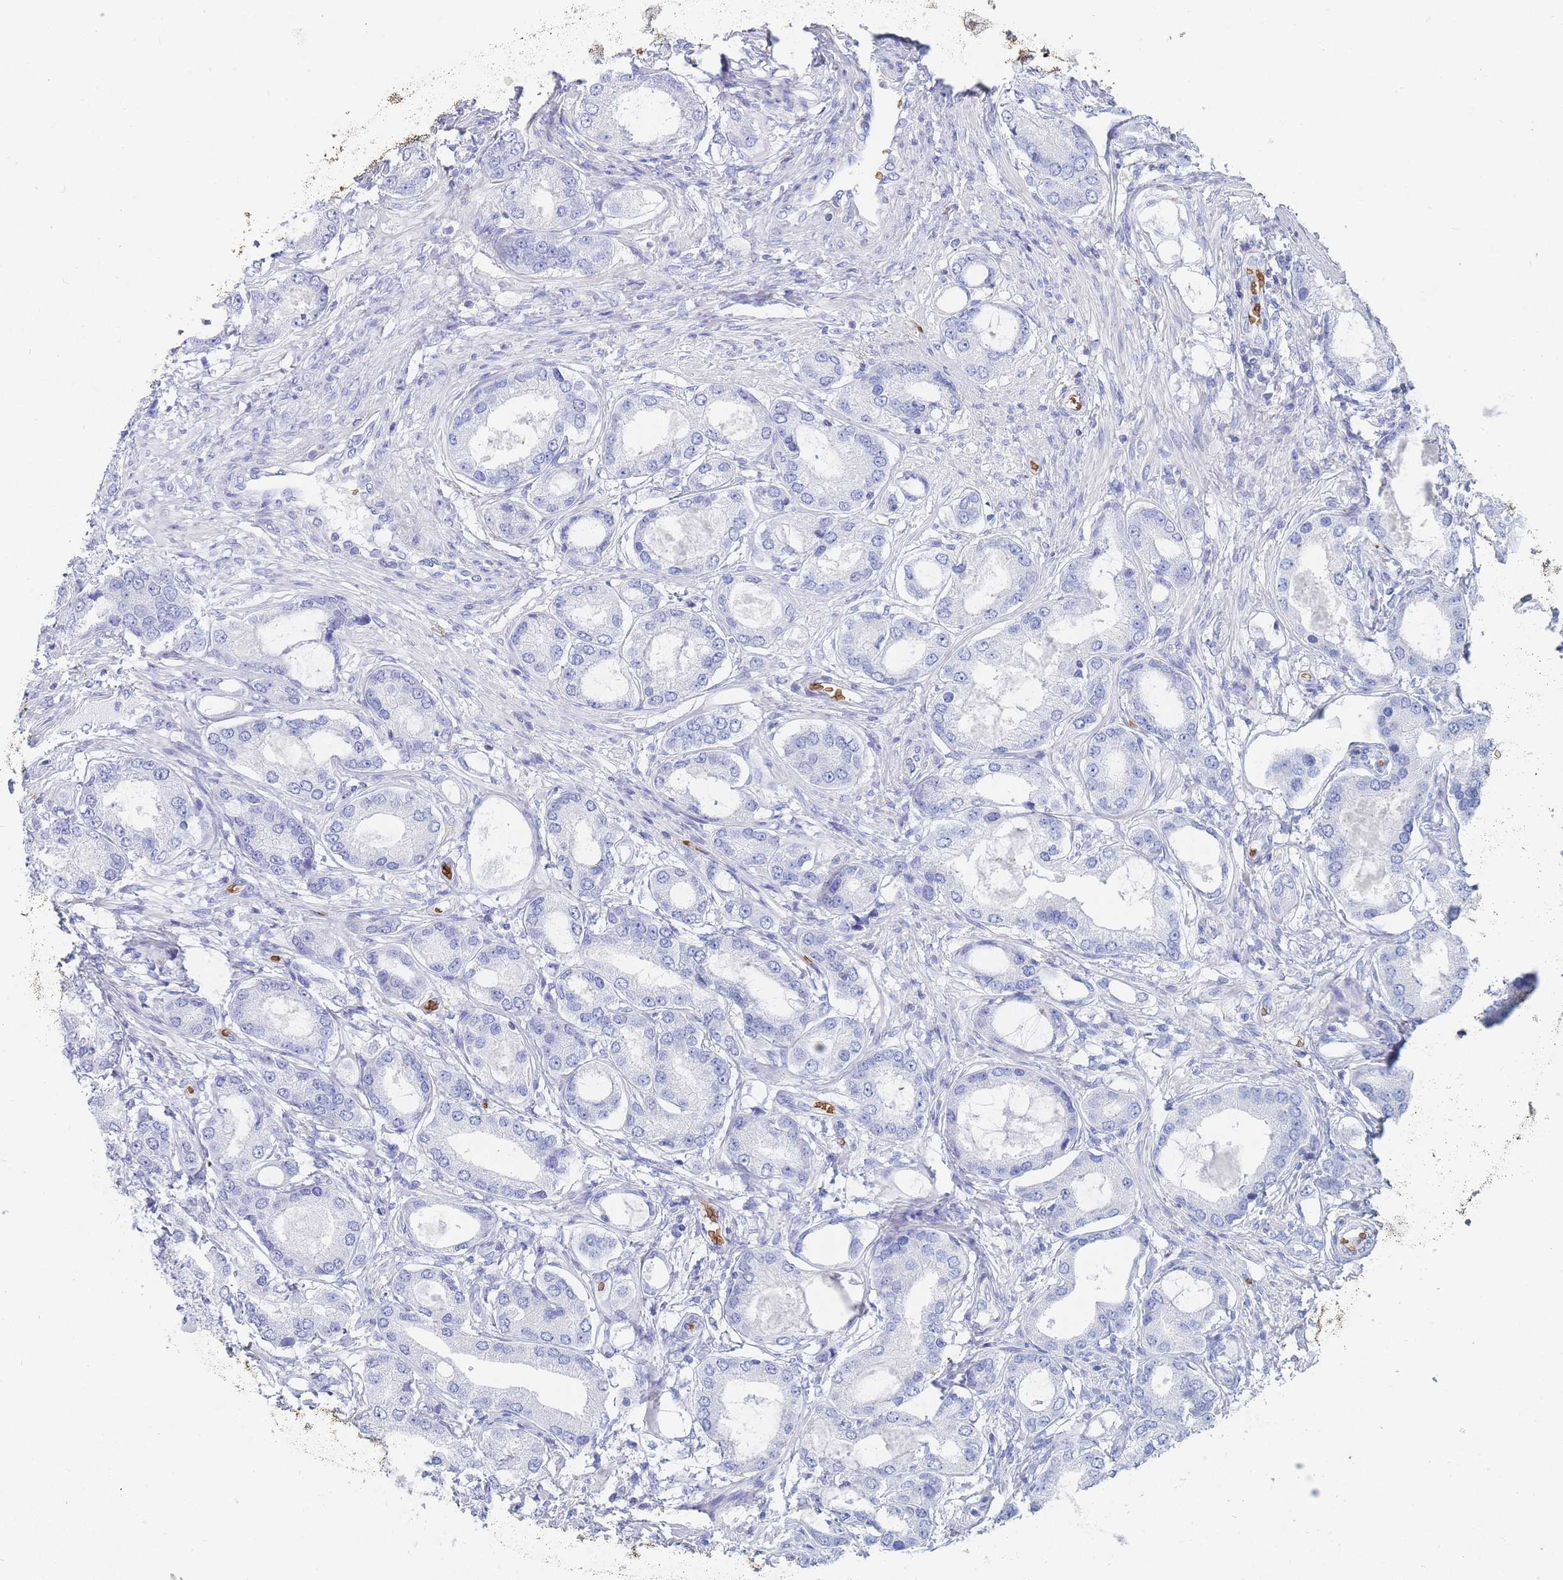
{"staining": {"intensity": "negative", "quantity": "none", "location": "none"}, "tissue": "prostate cancer", "cell_type": "Tumor cells", "image_type": "cancer", "snomed": [{"axis": "morphology", "description": "Adenocarcinoma, High grade"}, {"axis": "topography", "description": "Prostate"}], "caption": "Human prostate cancer (high-grade adenocarcinoma) stained for a protein using immunohistochemistry reveals no positivity in tumor cells.", "gene": "SLC2A1", "patient": {"sex": "male", "age": 69}}